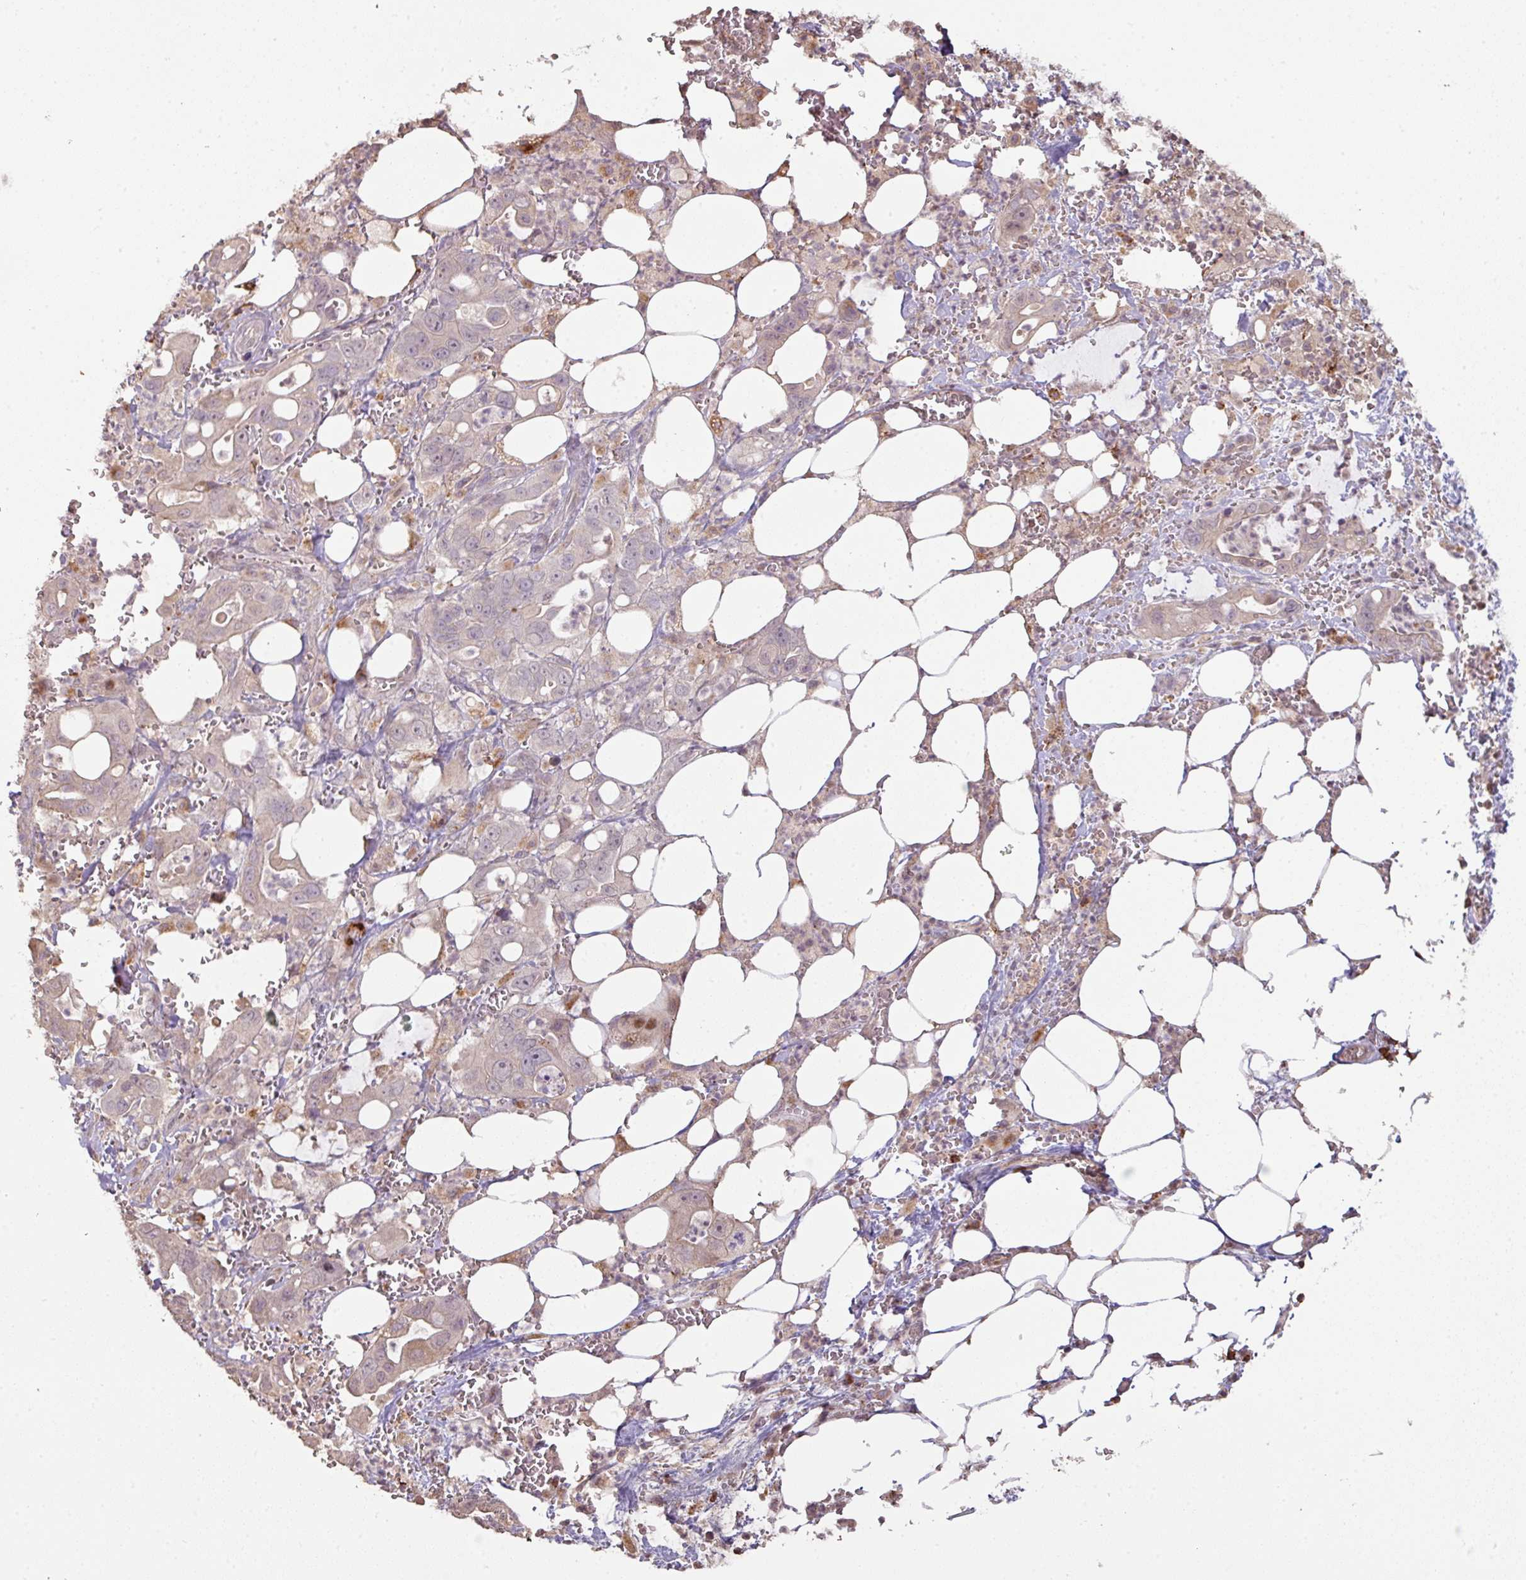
{"staining": {"intensity": "moderate", "quantity": "<25%", "location": "cytoplasmic/membranous,nuclear"}, "tissue": "pancreatic cancer", "cell_type": "Tumor cells", "image_type": "cancer", "snomed": [{"axis": "morphology", "description": "Adenocarcinoma, NOS"}, {"axis": "topography", "description": "Pancreas"}], "caption": "IHC staining of pancreatic adenocarcinoma, which displays low levels of moderate cytoplasmic/membranous and nuclear positivity in approximately <25% of tumor cells indicating moderate cytoplasmic/membranous and nuclear protein positivity. The staining was performed using DAB (3,3'-diaminobenzidine) (brown) for protein detection and nuclei were counterstained in hematoxylin (blue).", "gene": "CXCR5", "patient": {"sex": "male", "age": 61}}